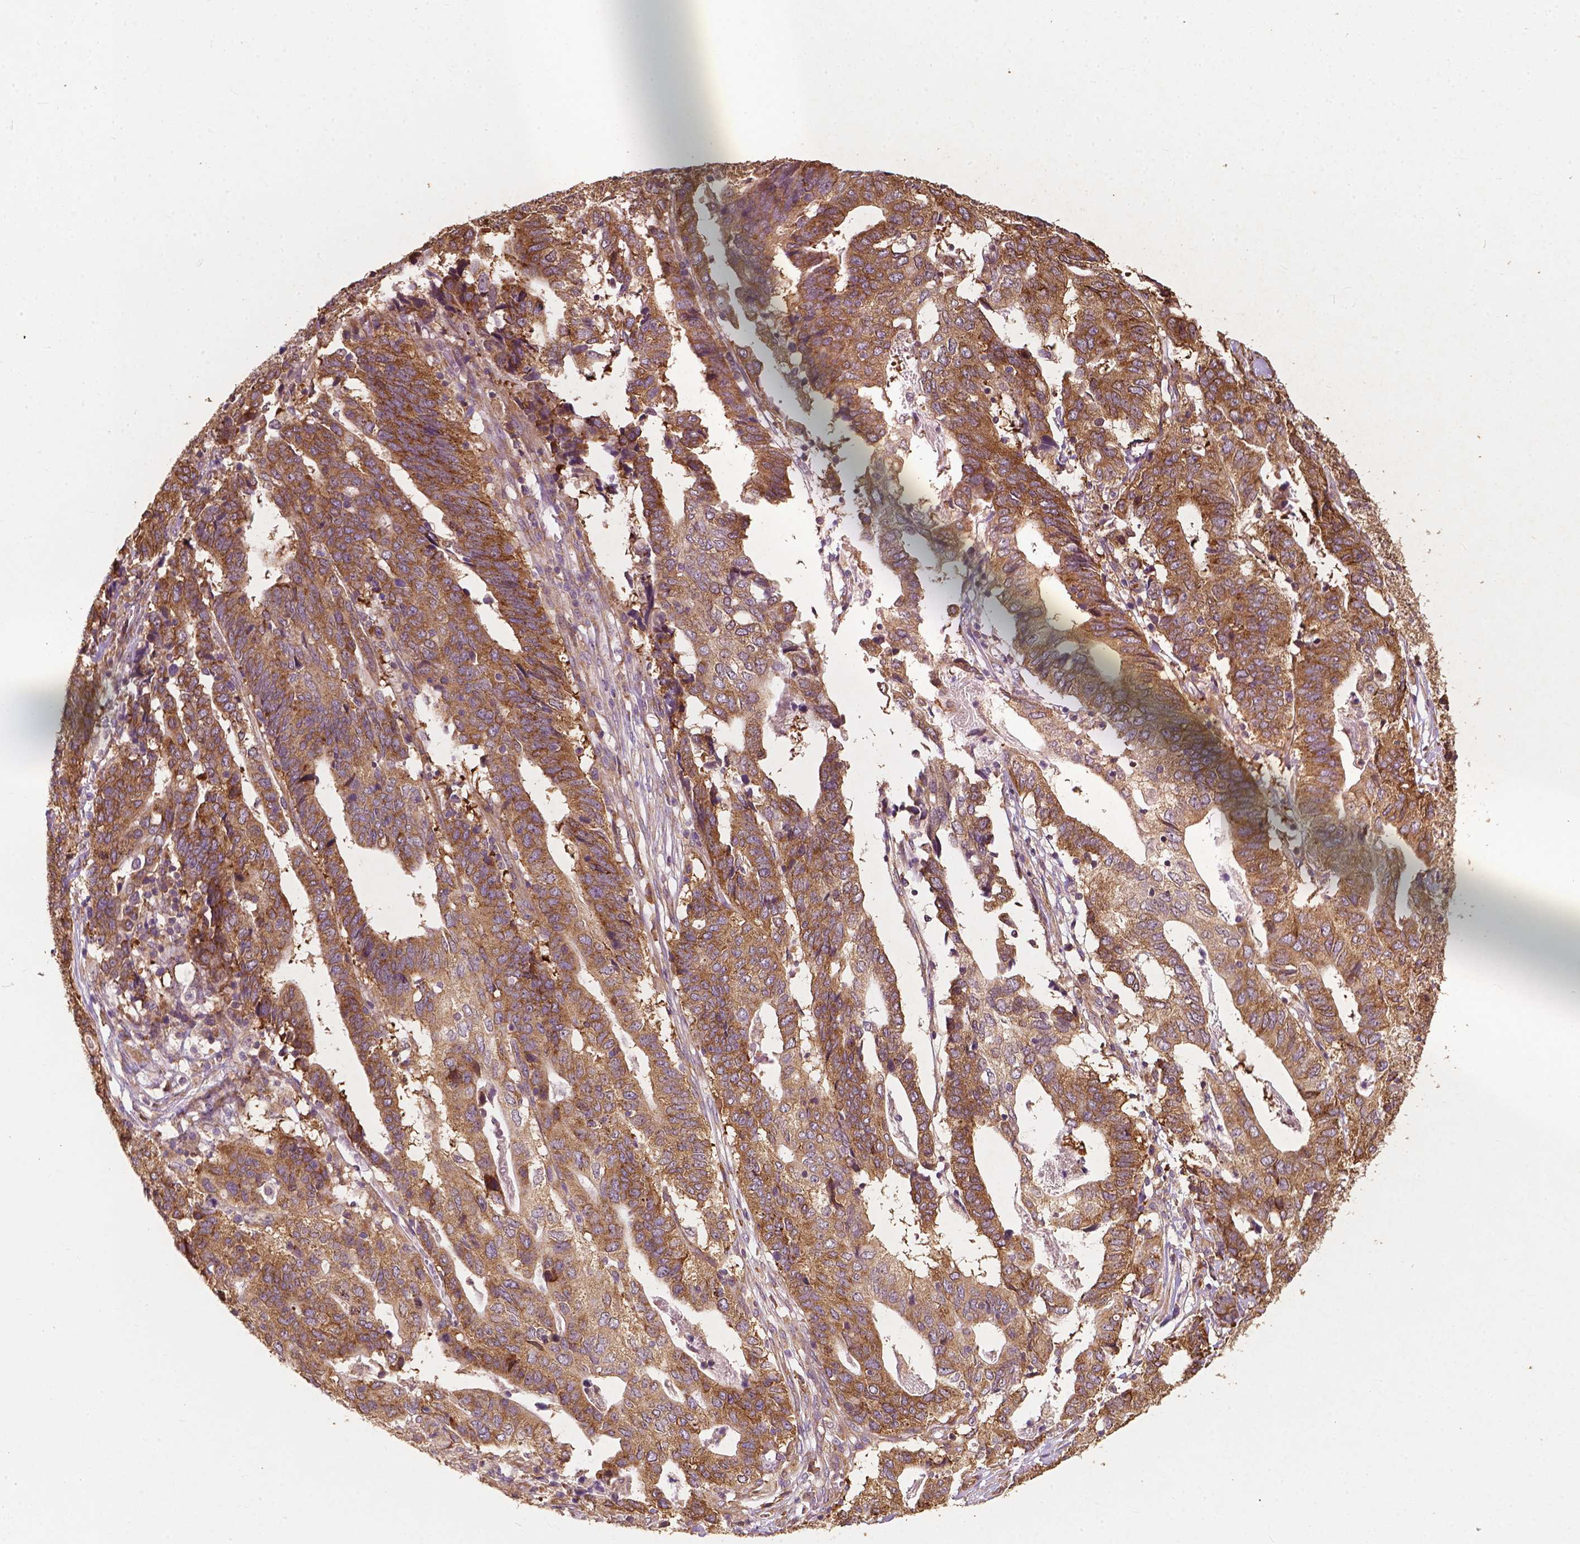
{"staining": {"intensity": "moderate", "quantity": ">75%", "location": "cytoplasmic/membranous"}, "tissue": "stomach cancer", "cell_type": "Tumor cells", "image_type": "cancer", "snomed": [{"axis": "morphology", "description": "Adenocarcinoma, NOS"}, {"axis": "topography", "description": "Stomach, upper"}], "caption": "This is a photomicrograph of immunohistochemistry (IHC) staining of stomach adenocarcinoma, which shows moderate expression in the cytoplasmic/membranous of tumor cells.", "gene": "G3BP1", "patient": {"sex": "female", "age": 67}}